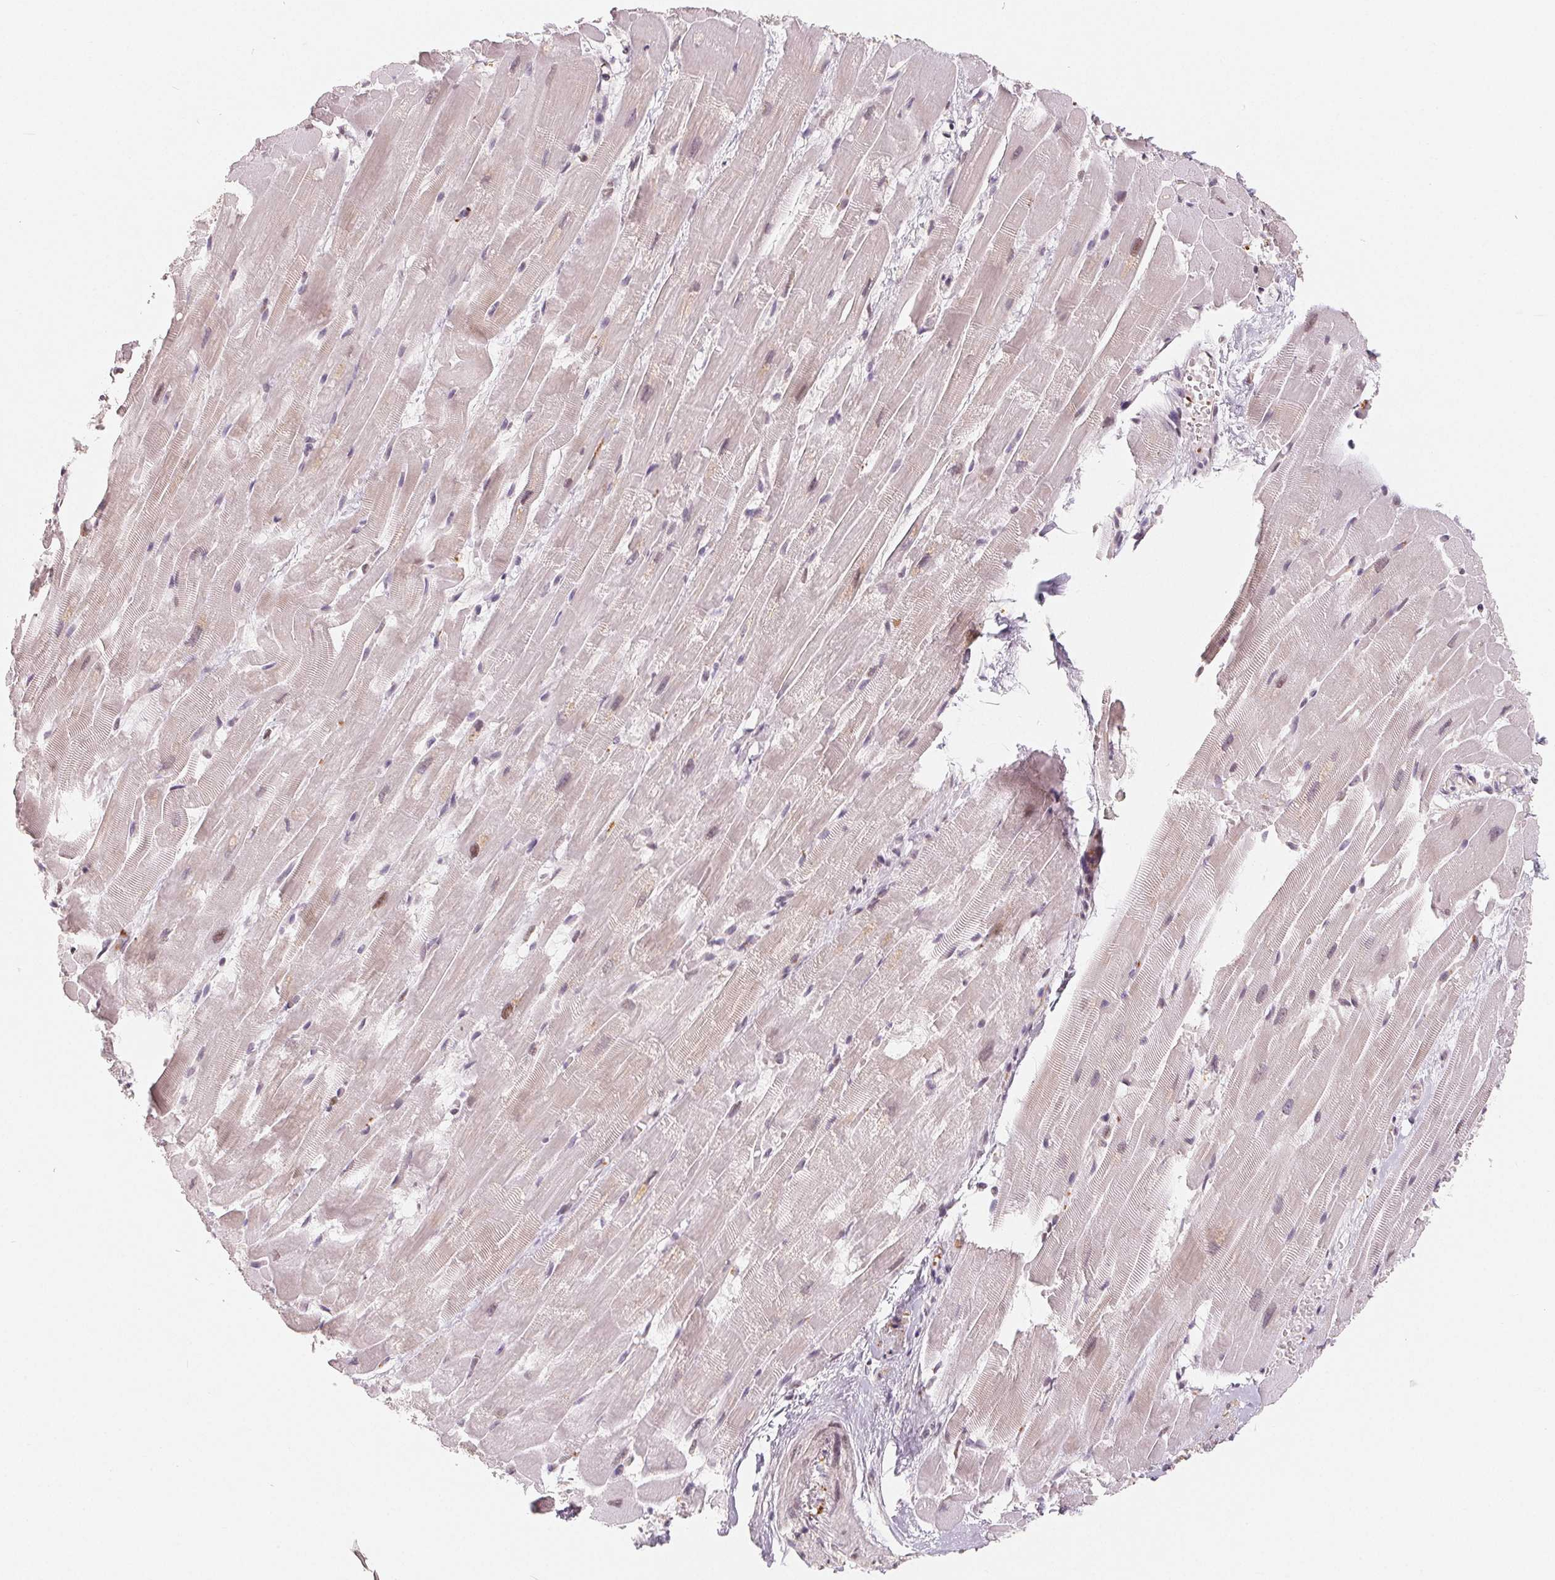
{"staining": {"intensity": "weak", "quantity": "<25%", "location": "nuclear"}, "tissue": "heart muscle", "cell_type": "Cardiomyocytes", "image_type": "normal", "snomed": [{"axis": "morphology", "description": "Normal tissue, NOS"}, {"axis": "topography", "description": "Heart"}], "caption": "Immunohistochemistry (IHC) of normal human heart muscle exhibits no expression in cardiomyocytes. (DAB IHC, high magnification).", "gene": "CCDC138", "patient": {"sex": "male", "age": 37}}